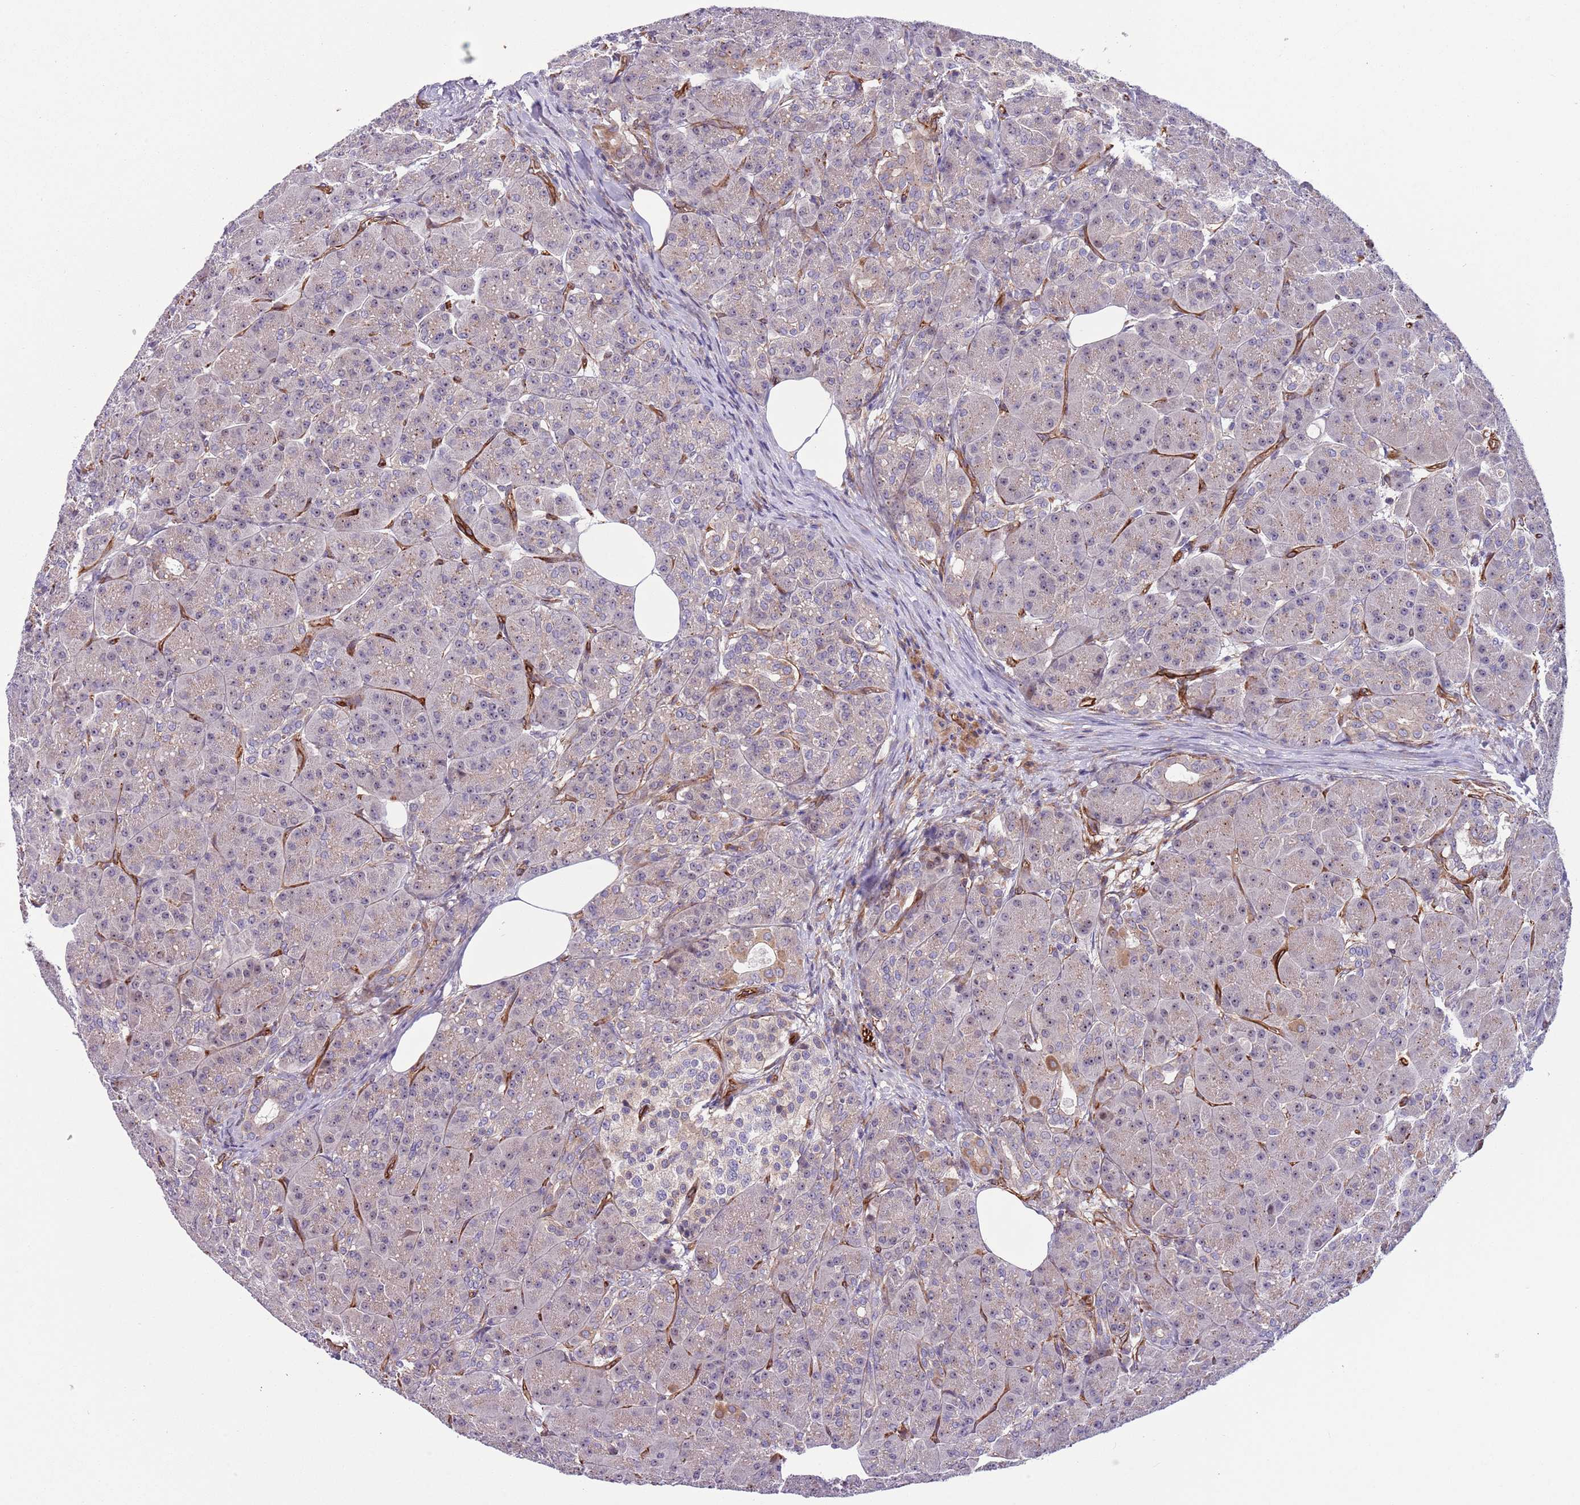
{"staining": {"intensity": "weak", "quantity": "<25%", "location": "cytoplasmic/membranous,nuclear"}, "tissue": "pancreas", "cell_type": "Exocrine glandular cells", "image_type": "normal", "snomed": [{"axis": "morphology", "description": "Normal tissue, NOS"}, {"axis": "topography", "description": "Pancreas"}], "caption": "The micrograph reveals no staining of exocrine glandular cells in unremarkable pancreas.", "gene": "GAS2L3", "patient": {"sex": "male", "age": 63}}